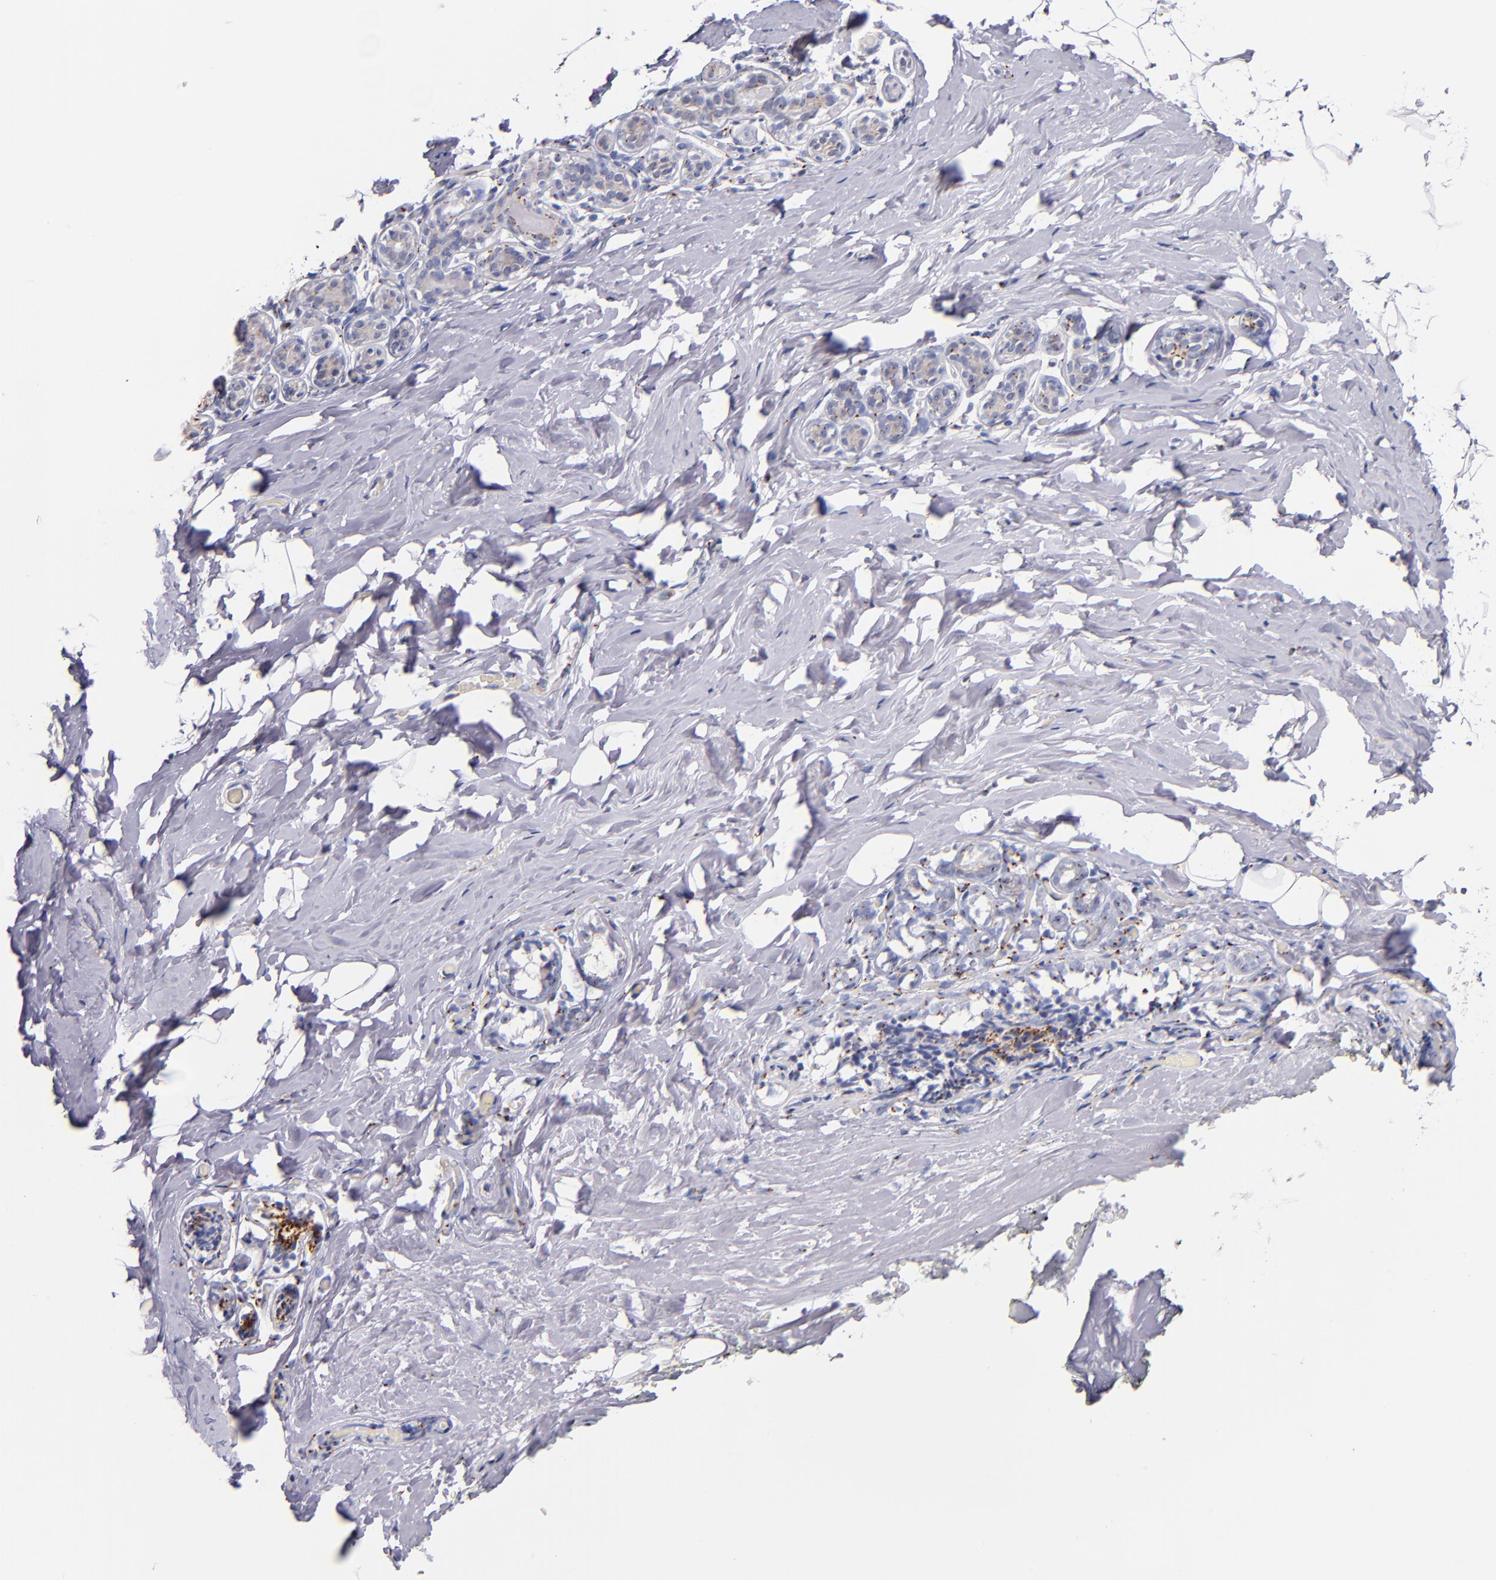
{"staining": {"intensity": "negative", "quantity": "none", "location": "none"}, "tissue": "breast", "cell_type": "Adipocytes", "image_type": "normal", "snomed": [{"axis": "morphology", "description": "Normal tissue, NOS"}, {"axis": "topography", "description": "Breast"}, {"axis": "topography", "description": "Soft tissue"}], "caption": "Breast stained for a protein using IHC reveals no staining adipocytes.", "gene": "GOLIM4", "patient": {"sex": "female", "age": 75}}